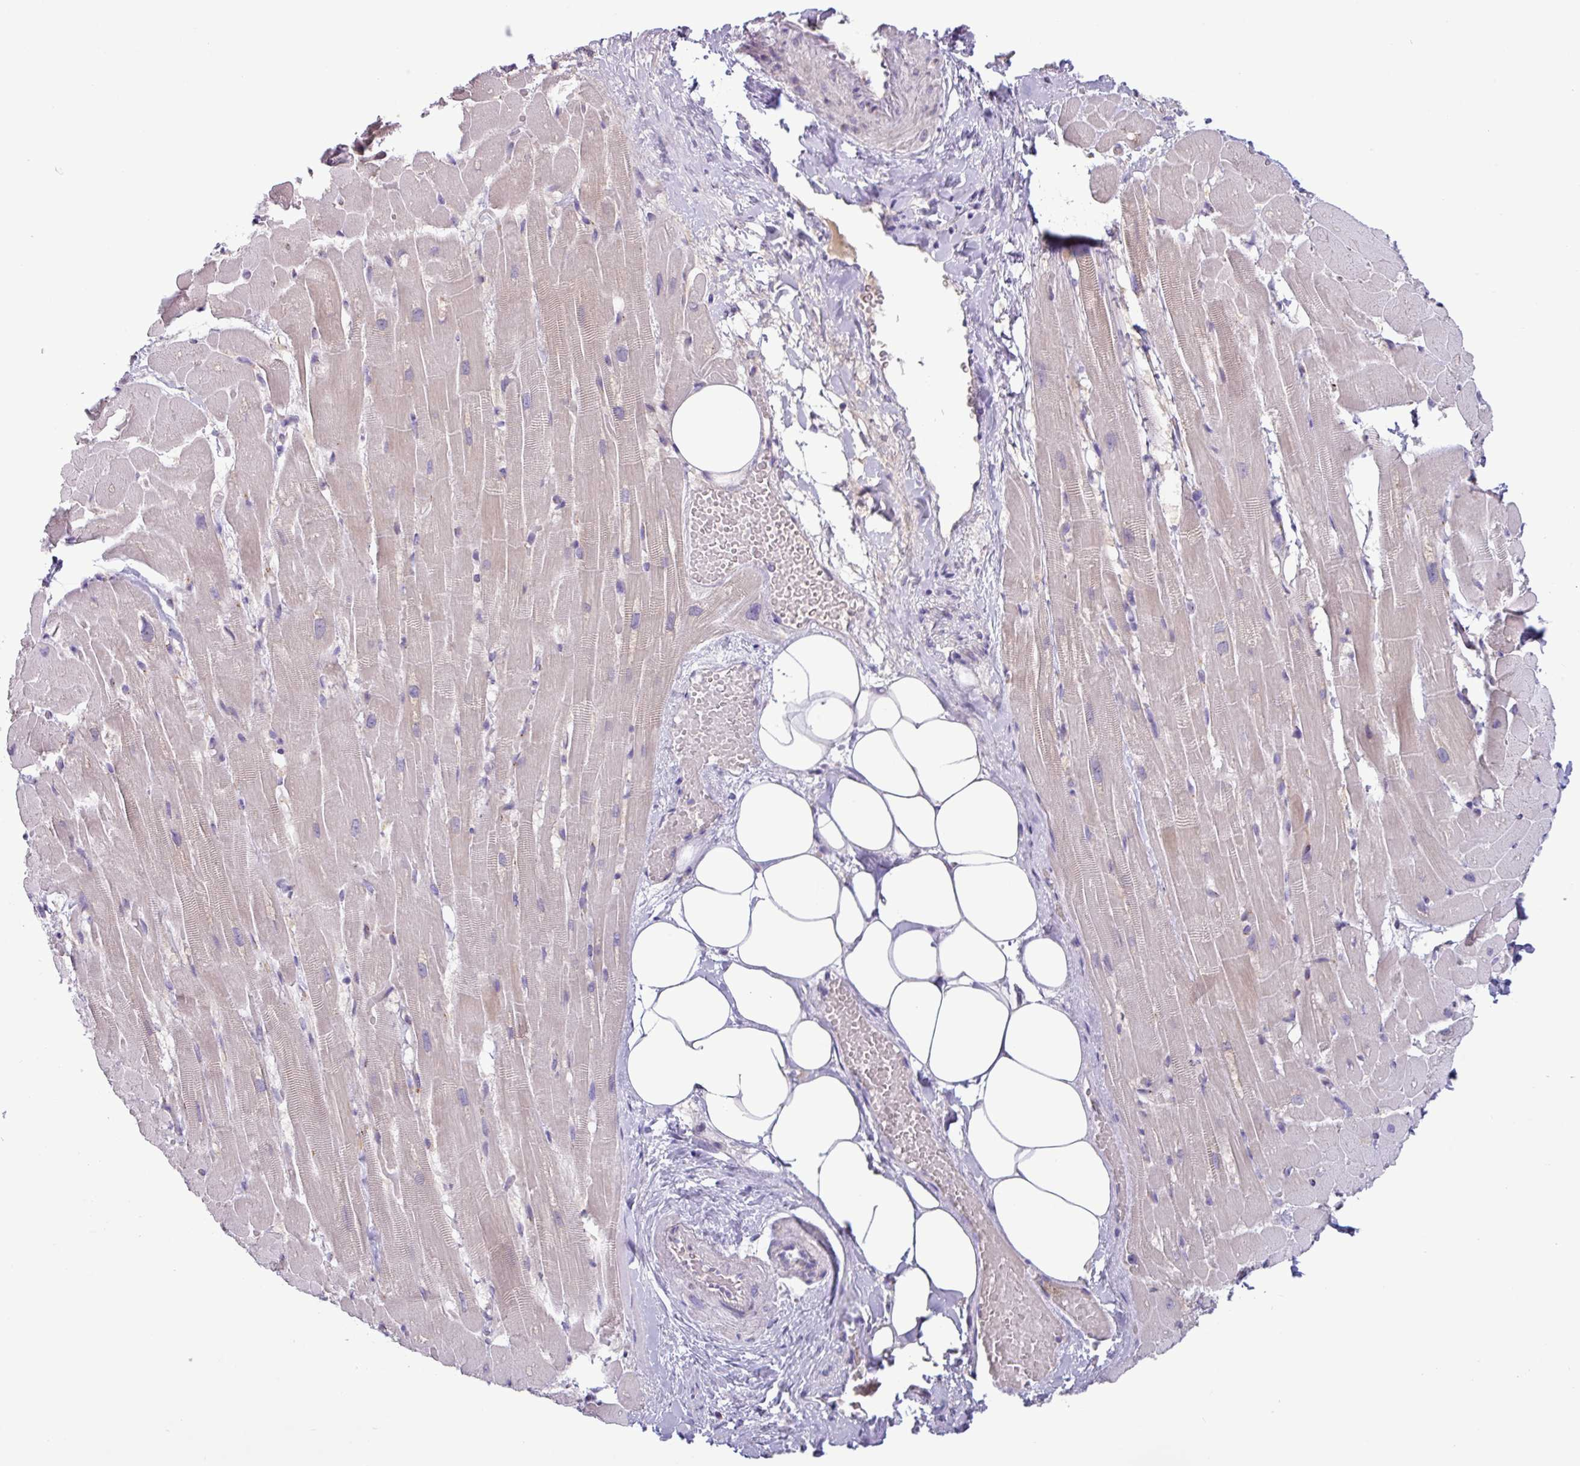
{"staining": {"intensity": "negative", "quantity": "none", "location": "none"}, "tissue": "heart muscle", "cell_type": "Cardiomyocytes", "image_type": "normal", "snomed": [{"axis": "morphology", "description": "Normal tissue, NOS"}, {"axis": "topography", "description": "Heart"}], "caption": "DAB (3,3'-diaminobenzidine) immunohistochemical staining of unremarkable heart muscle exhibits no significant positivity in cardiomyocytes.", "gene": "STIMATE", "patient": {"sex": "male", "age": 37}}